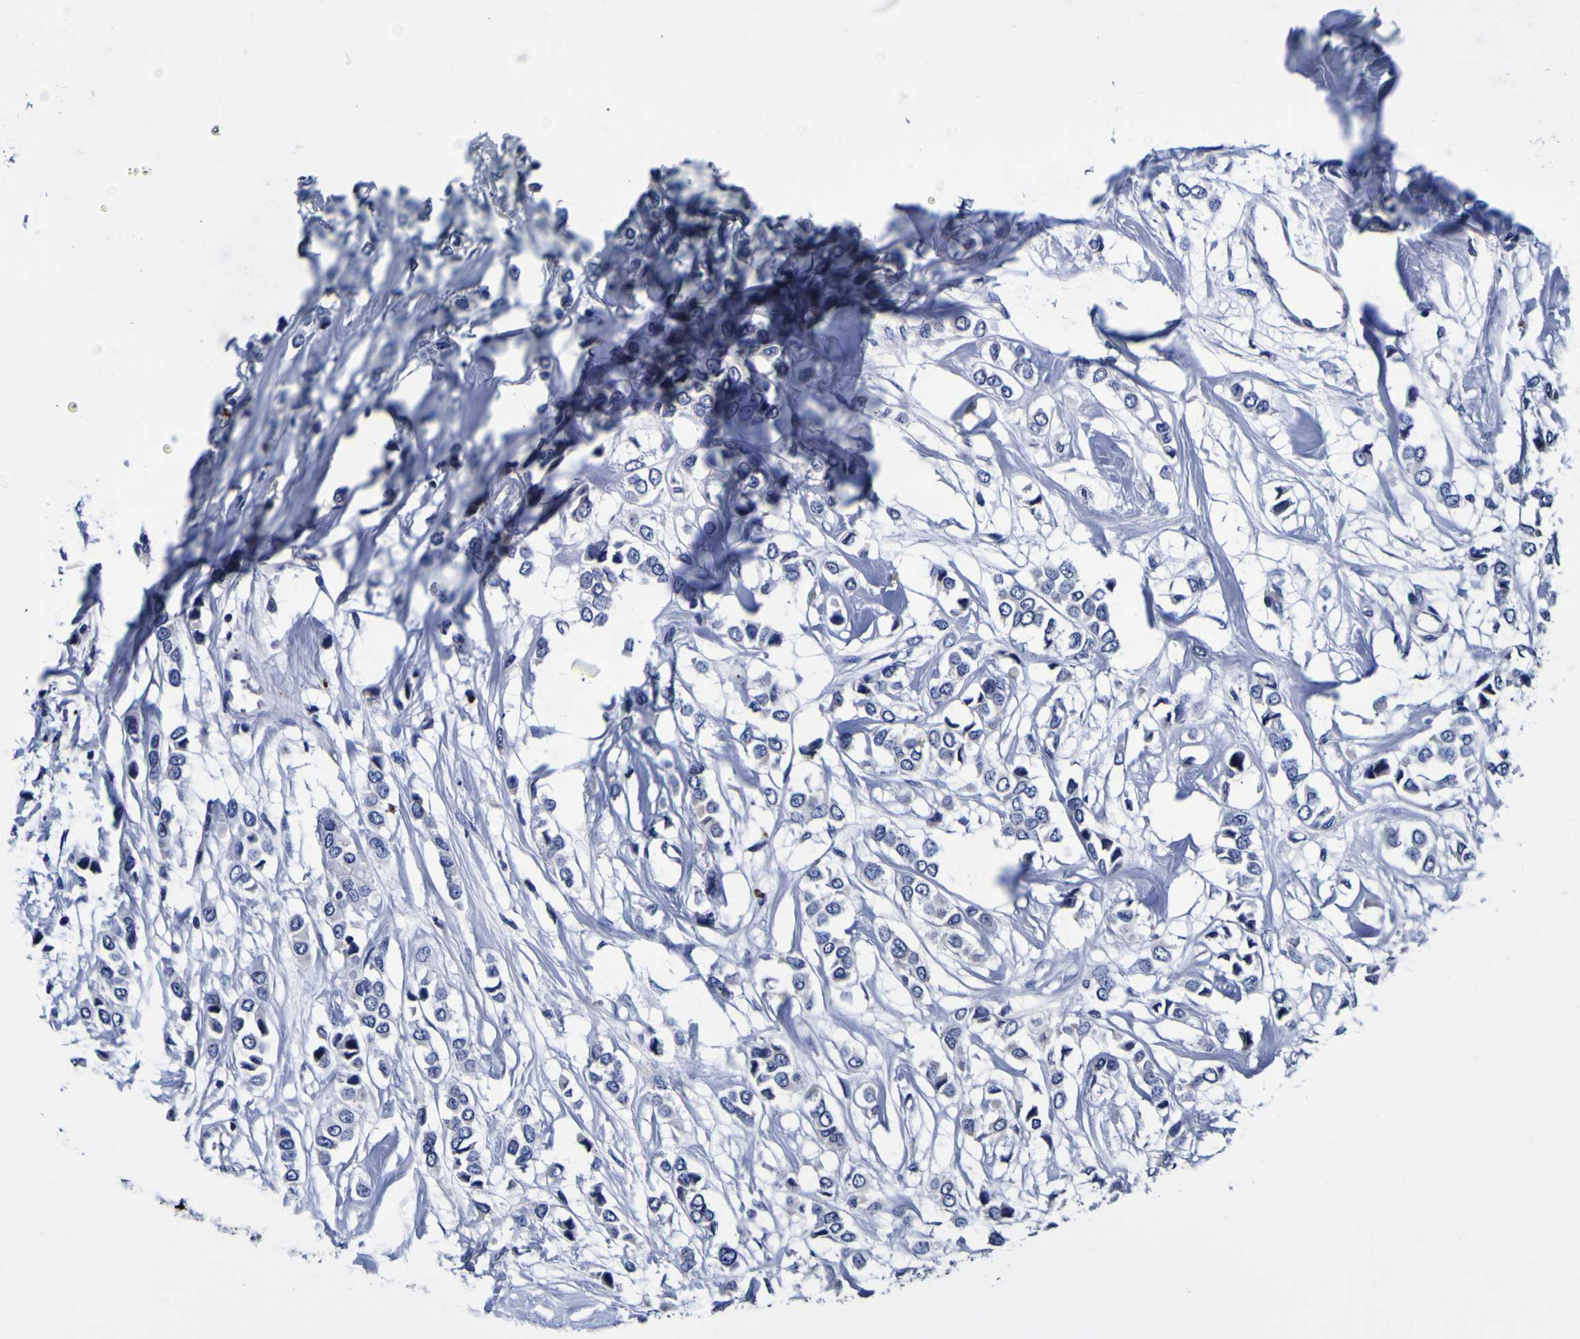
{"staining": {"intensity": "negative", "quantity": "none", "location": "none"}, "tissue": "breast cancer", "cell_type": "Tumor cells", "image_type": "cancer", "snomed": [{"axis": "morphology", "description": "Lobular carcinoma"}, {"axis": "topography", "description": "Breast"}], "caption": "Protein analysis of breast lobular carcinoma reveals no significant staining in tumor cells.", "gene": "PDLIM4", "patient": {"sex": "female", "age": 51}}